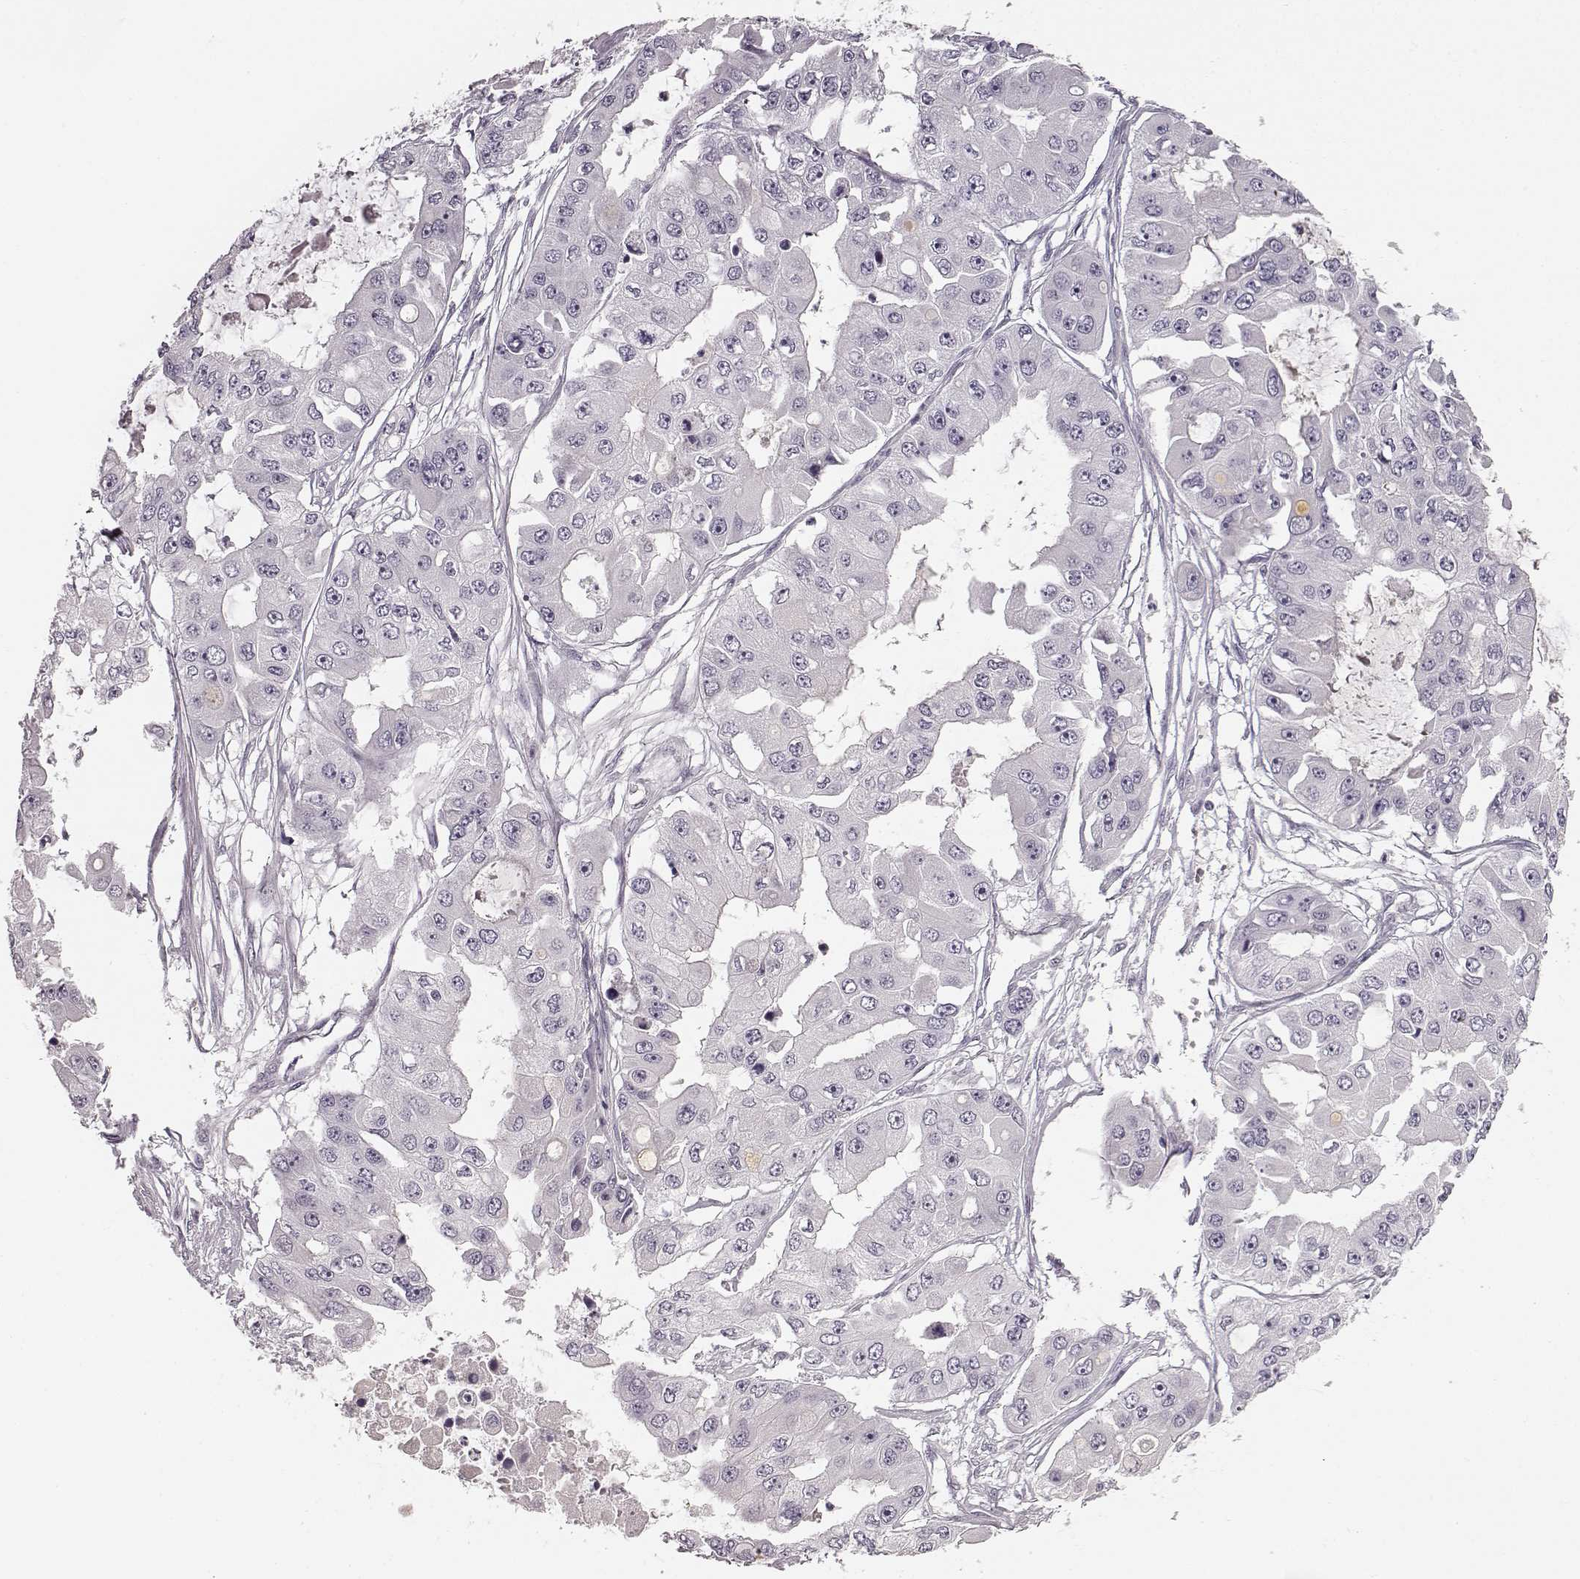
{"staining": {"intensity": "negative", "quantity": "none", "location": "none"}, "tissue": "ovarian cancer", "cell_type": "Tumor cells", "image_type": "cancer", "snomed": [{"axis": "morphology", "description": "Cystadenocarcinoma, serous, NOS"}, {"axis": "topography", "description": "Ovary"}], "caption": "Serous cystadenocarcinoma (ovarian) stained for a protein using immunohistochemistry (IHC) shows no expression tumor cells.", "gene": "KIAA0319", "patient": {"sex": "female", "age": 56}}